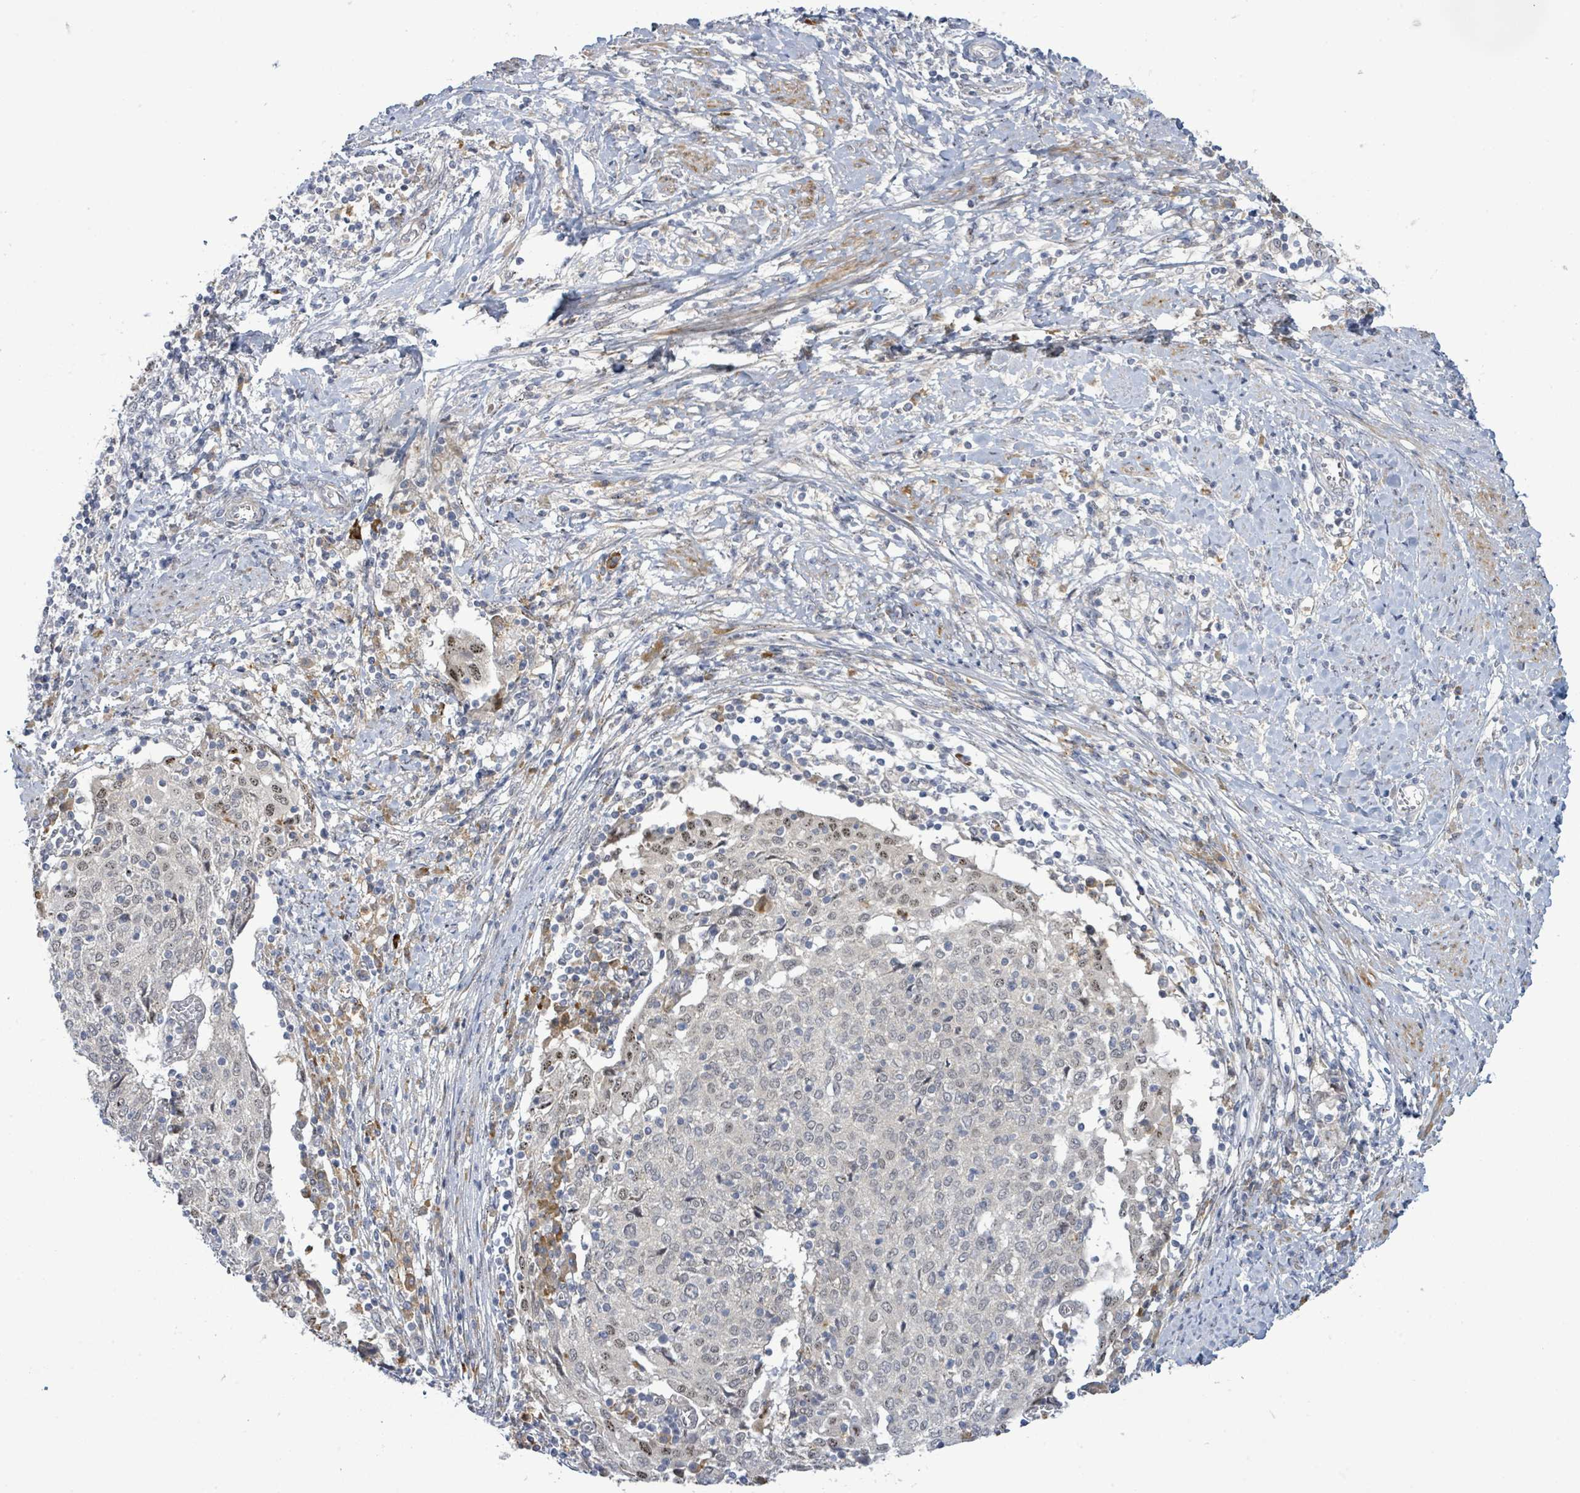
{"staining": {"intensity": "moderate", "quantity": "<25%", "location": "nuclear"}, "tissue": "cervical cancer", "cell_type": "Tumor cells", "image_type": "cancer", "snomed": [{"axis": "morphology", "description": "Squamous cell carcinoma, NOS"}, {"axis": "topography", "description": "Cervix"}], "caption": "High-magnification brightfield microscopy of cervical squamous cell carcinoma stained with DAB (brown) and counterstained with hematoxylin (blue). tumor cells exhibit moderate nuclear positivity is seen in approximately<25% of cells. The protein is shown in brown color, while the nuclei are stained blue.", "gene": "SLIT3", "patient": {"sex": "female", "age": 52}}